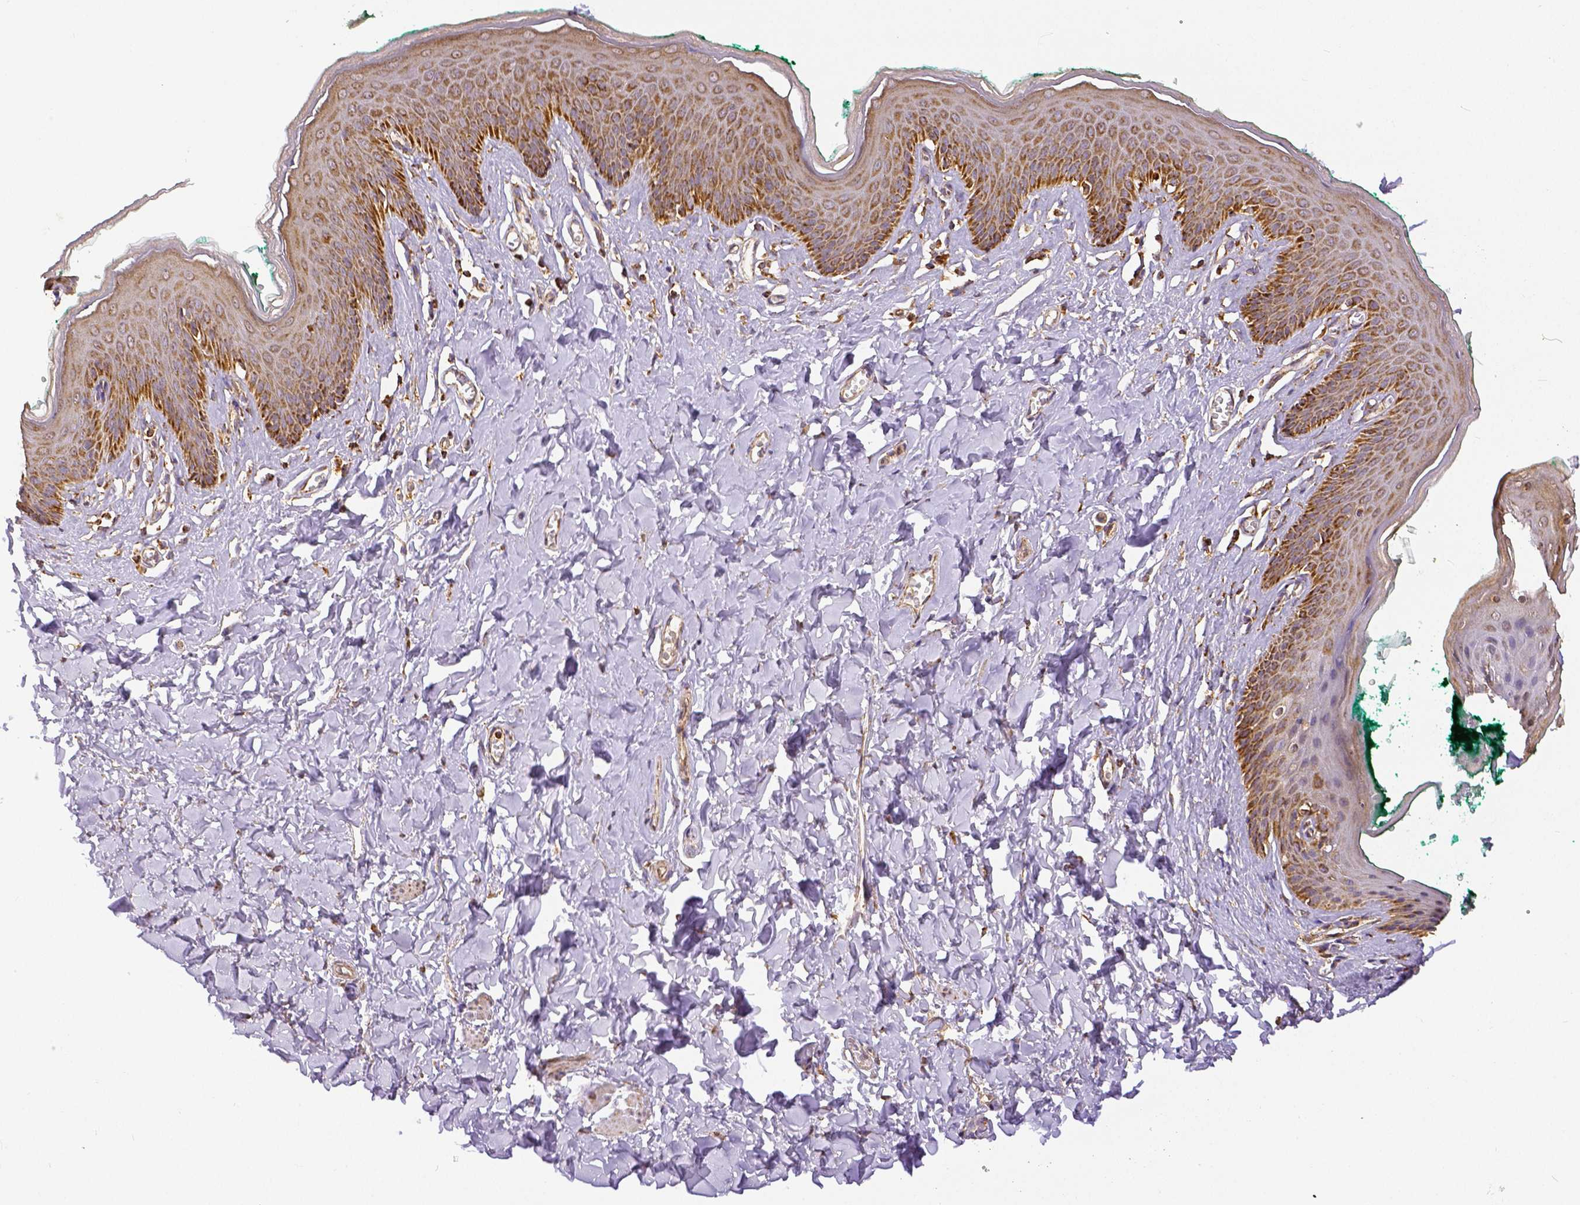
{"staining": {"intensity": "moderate", "quantity": ">75%", "location": "cytoplasmic/membranous"}, "tissue": "skin", "cell_type": "Epidermal cells", "image_type": "normal", "snomed": [{"axis": "morphology", "description": "Normal tissue, NOS"}, {"axis": "topography", "description": "Vulva"}, {"axis": "topography", "description": "Peripheral nerve tissue"}], "caption": "DAB (3,3'-diaminobenzidine) immunohistochemical staining of normal skin demonstrates moderate cytoplasmic/membranous protein expression in about >75% of epidermal cells. (DAB (3,3'-diaminobenzidine) IHC, brown staining for protein, blue staining for nuclei).", "gene": "SDHB", "patient": {"sex": "female", "age": 66}}